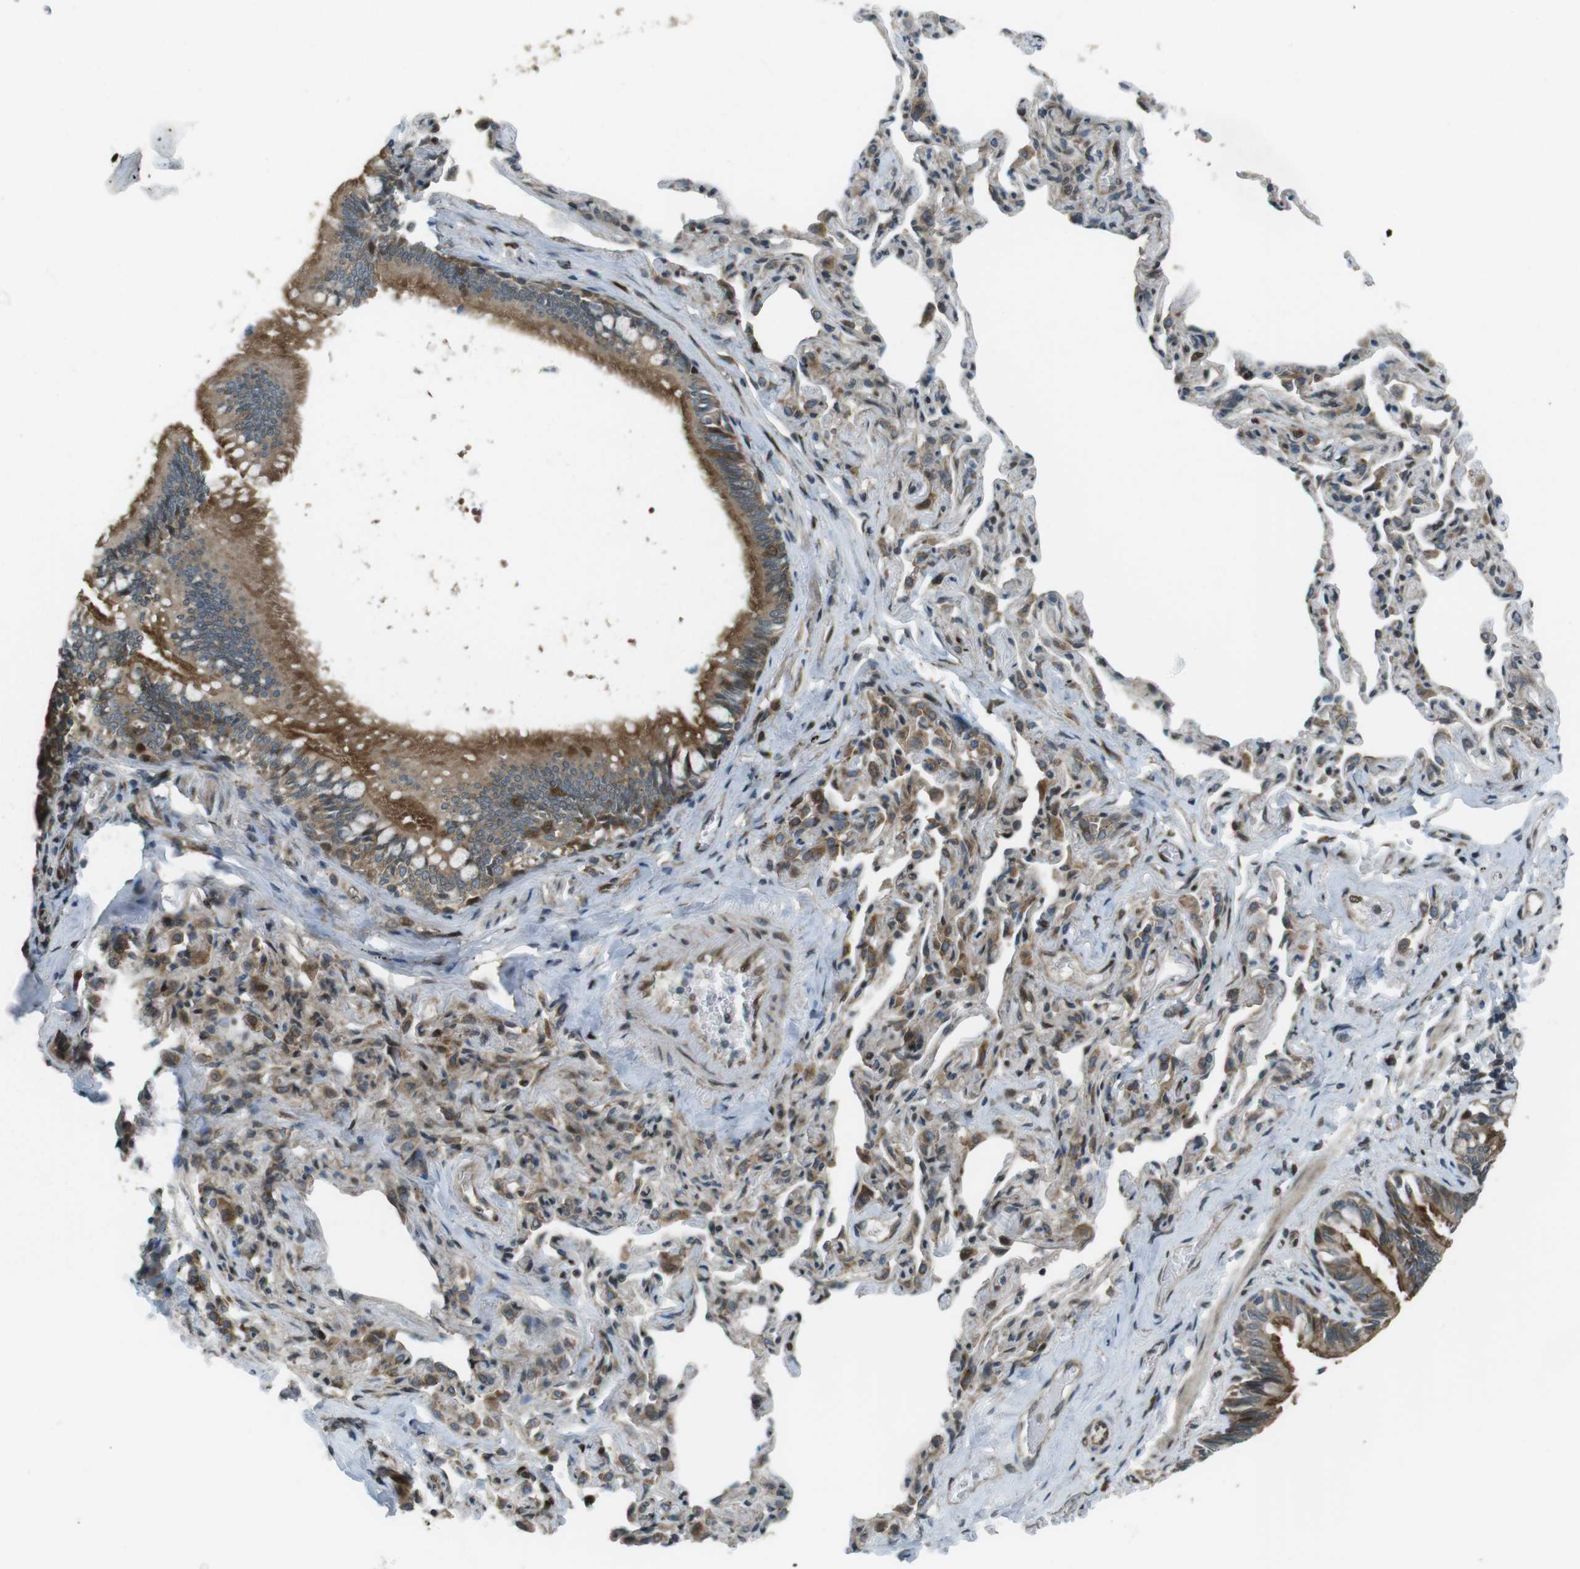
{"staining": {"intensity": "strong", "quantity": ">75%", "location": "cytoplasmic/membranous"}, "tissue": "bronchus", "cell_type": "Respiratory epithelial cells", "image_type": "normal", "snomed": [{"axis": "morphology", "description": "Normal tissue, NOS"}, {"axis": "topography", "description": "Bronchus"}, {"axis": "topography", "description": "Lung"}], "caption": "Immunohistochemistry (IHC) of benign bronchus reveals high levels of strong cytoplasmic/membranous expression in approximately >75% of respiratory epithelial cells. Immunohistochemistry stains the protein of interest in brown and the nuclei are stained blue.", "gene": "ZNF330", "patient": {"sex": "male", "age": 64}}